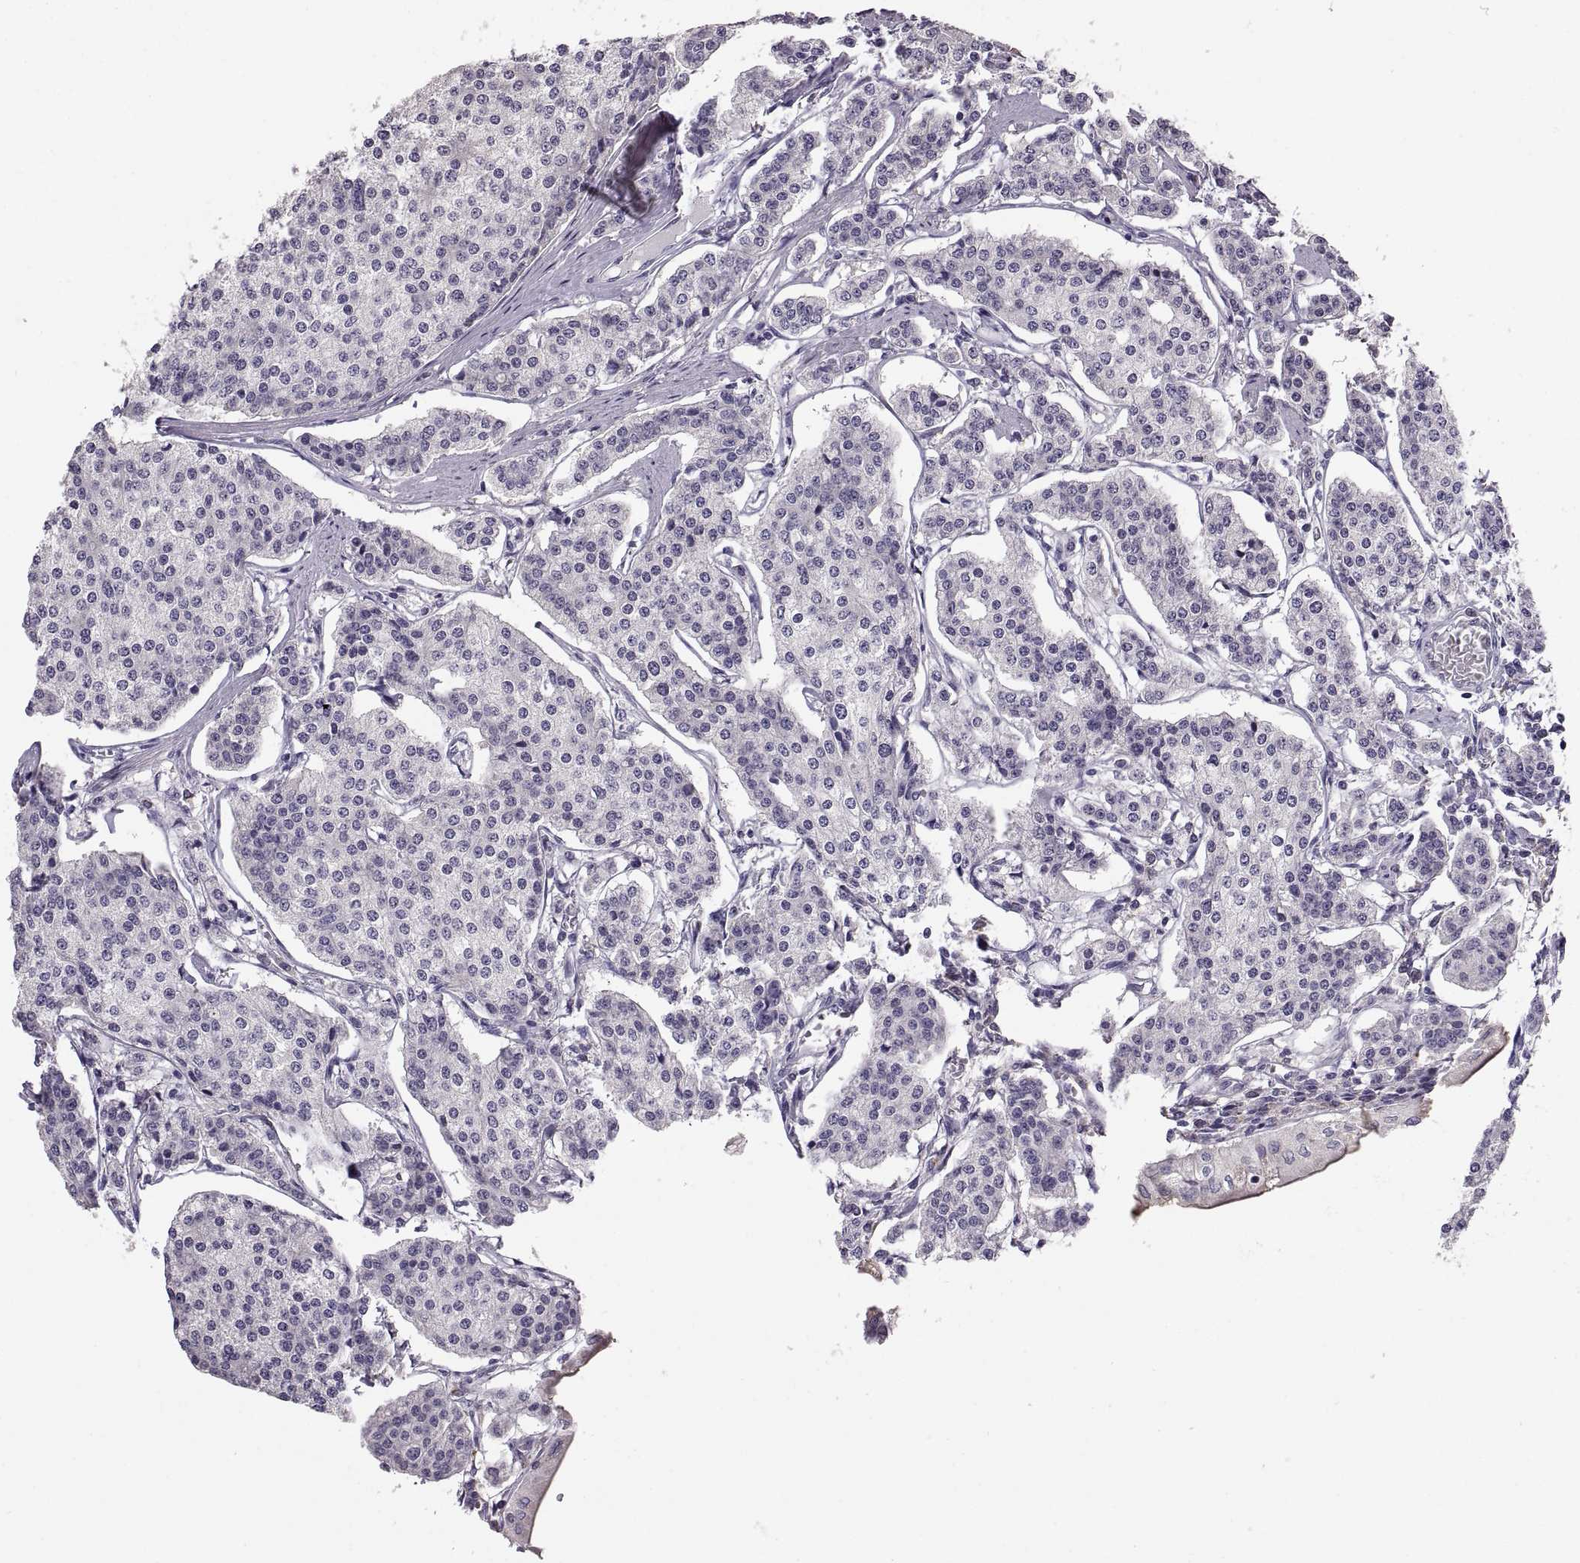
{"staining": {"intensity": "negative", "quantity": "none", "location": "none"}, "tissue": "carcinoid", "cell_type": "Tumor cells", "image_type": "cancer", "snomed": [{"axis": "morphology", "description": "Carcinoid, malignant, NOS"}, {"axis": "topography", "description": "Small intestine"}], "caption": "A high-resolution photomicrograph shows immunohistochemistry (IHC) staining of carcinoid (malignant), which exhibits no significant staining in tumor cells. (Brightfield microscopy of DAB immunohistochemistry at high magnification).", "gene": "MAGEB18", "patient": {"sex": "female", "age": 65}}